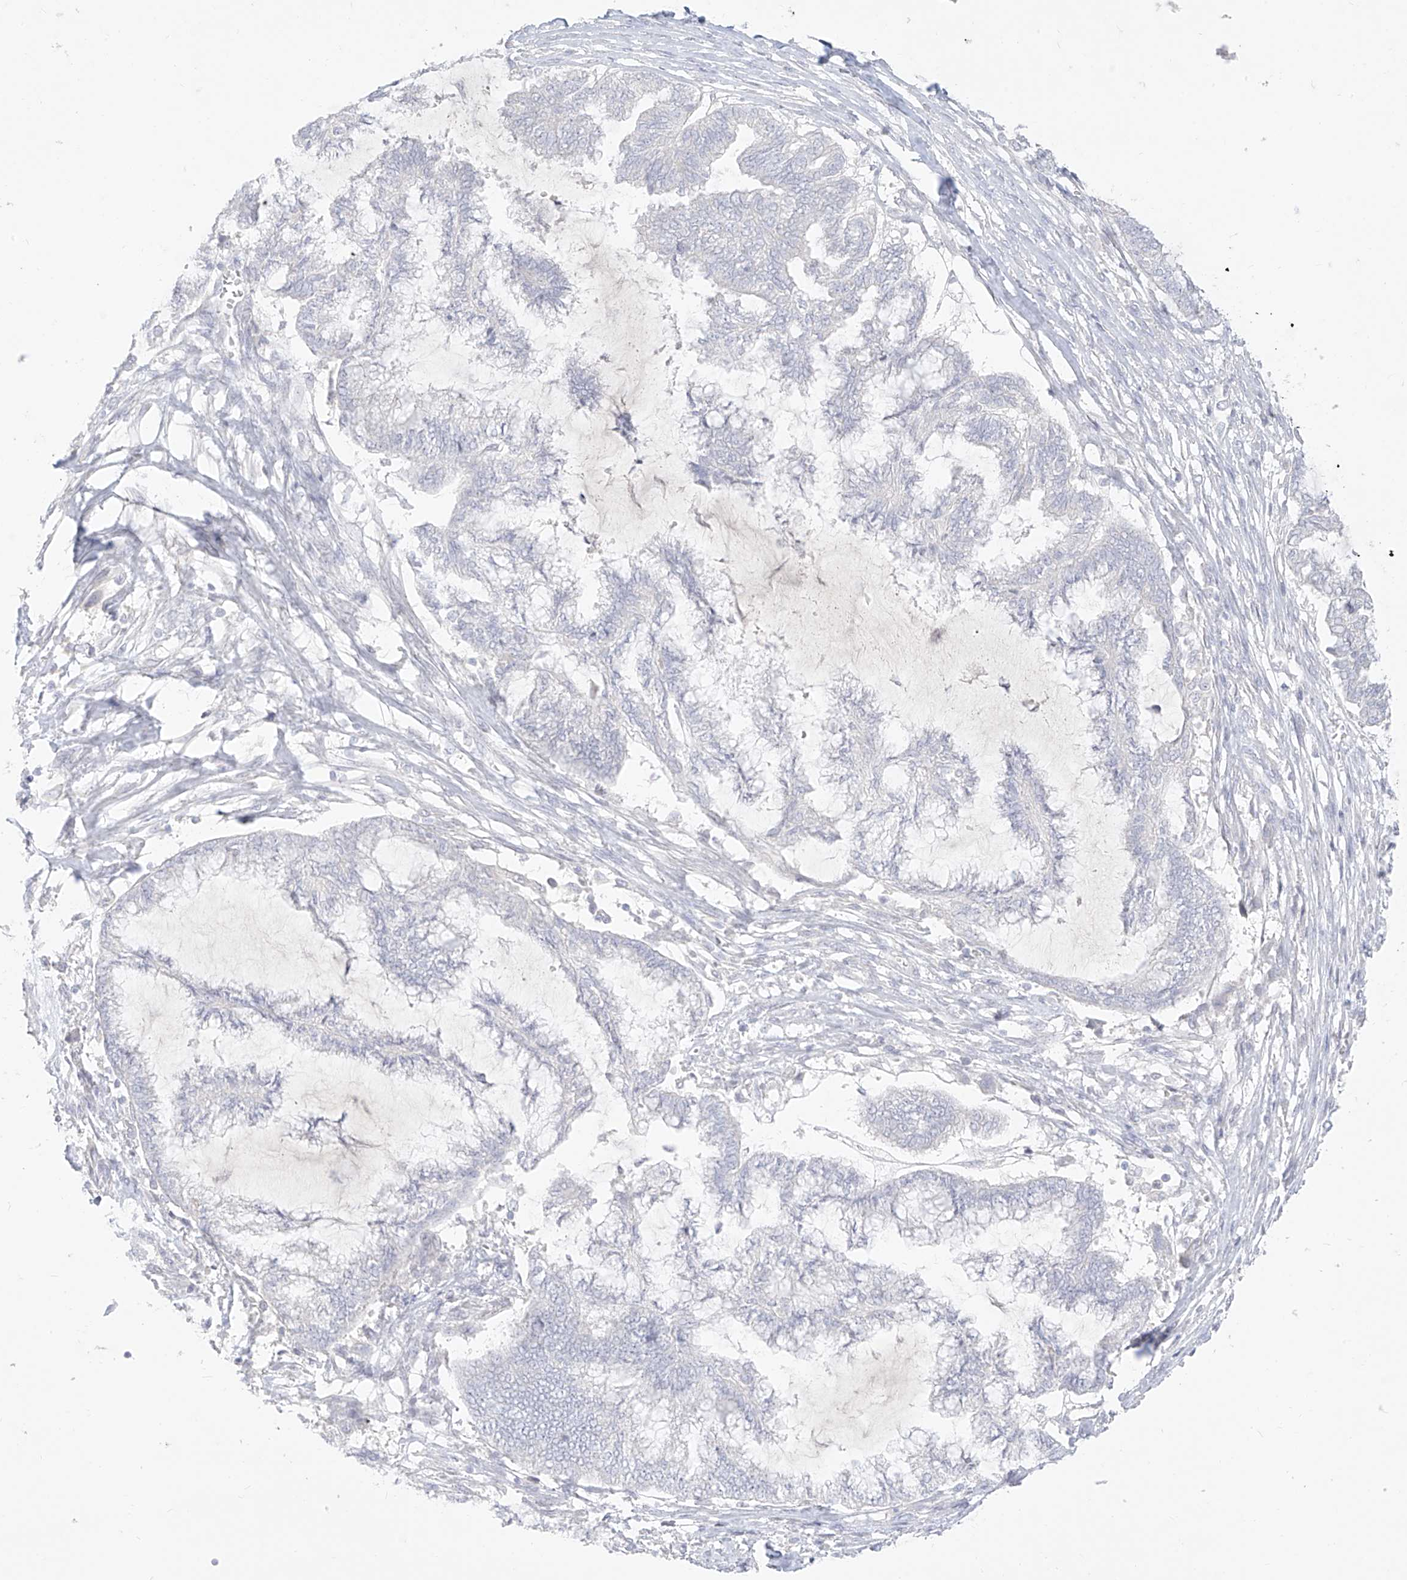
{"staining": {"intensity": "negative", "quantity": "none", "location": "none"}, "tissue": "endometrial cancer", "cell_type": "Tumor cells", "image_type": "cancer", "snomed": [{"axis": "morphology", "description": "Adenocarcinoma, NOS"}, {"axis": "topography", "description": "Endometrium"}], "caption": "IHC of endometrial cancer displays no staining in tumor cells.", "gene": "ARHGEF40", "patient": {"sex": "female", "age": 86}}